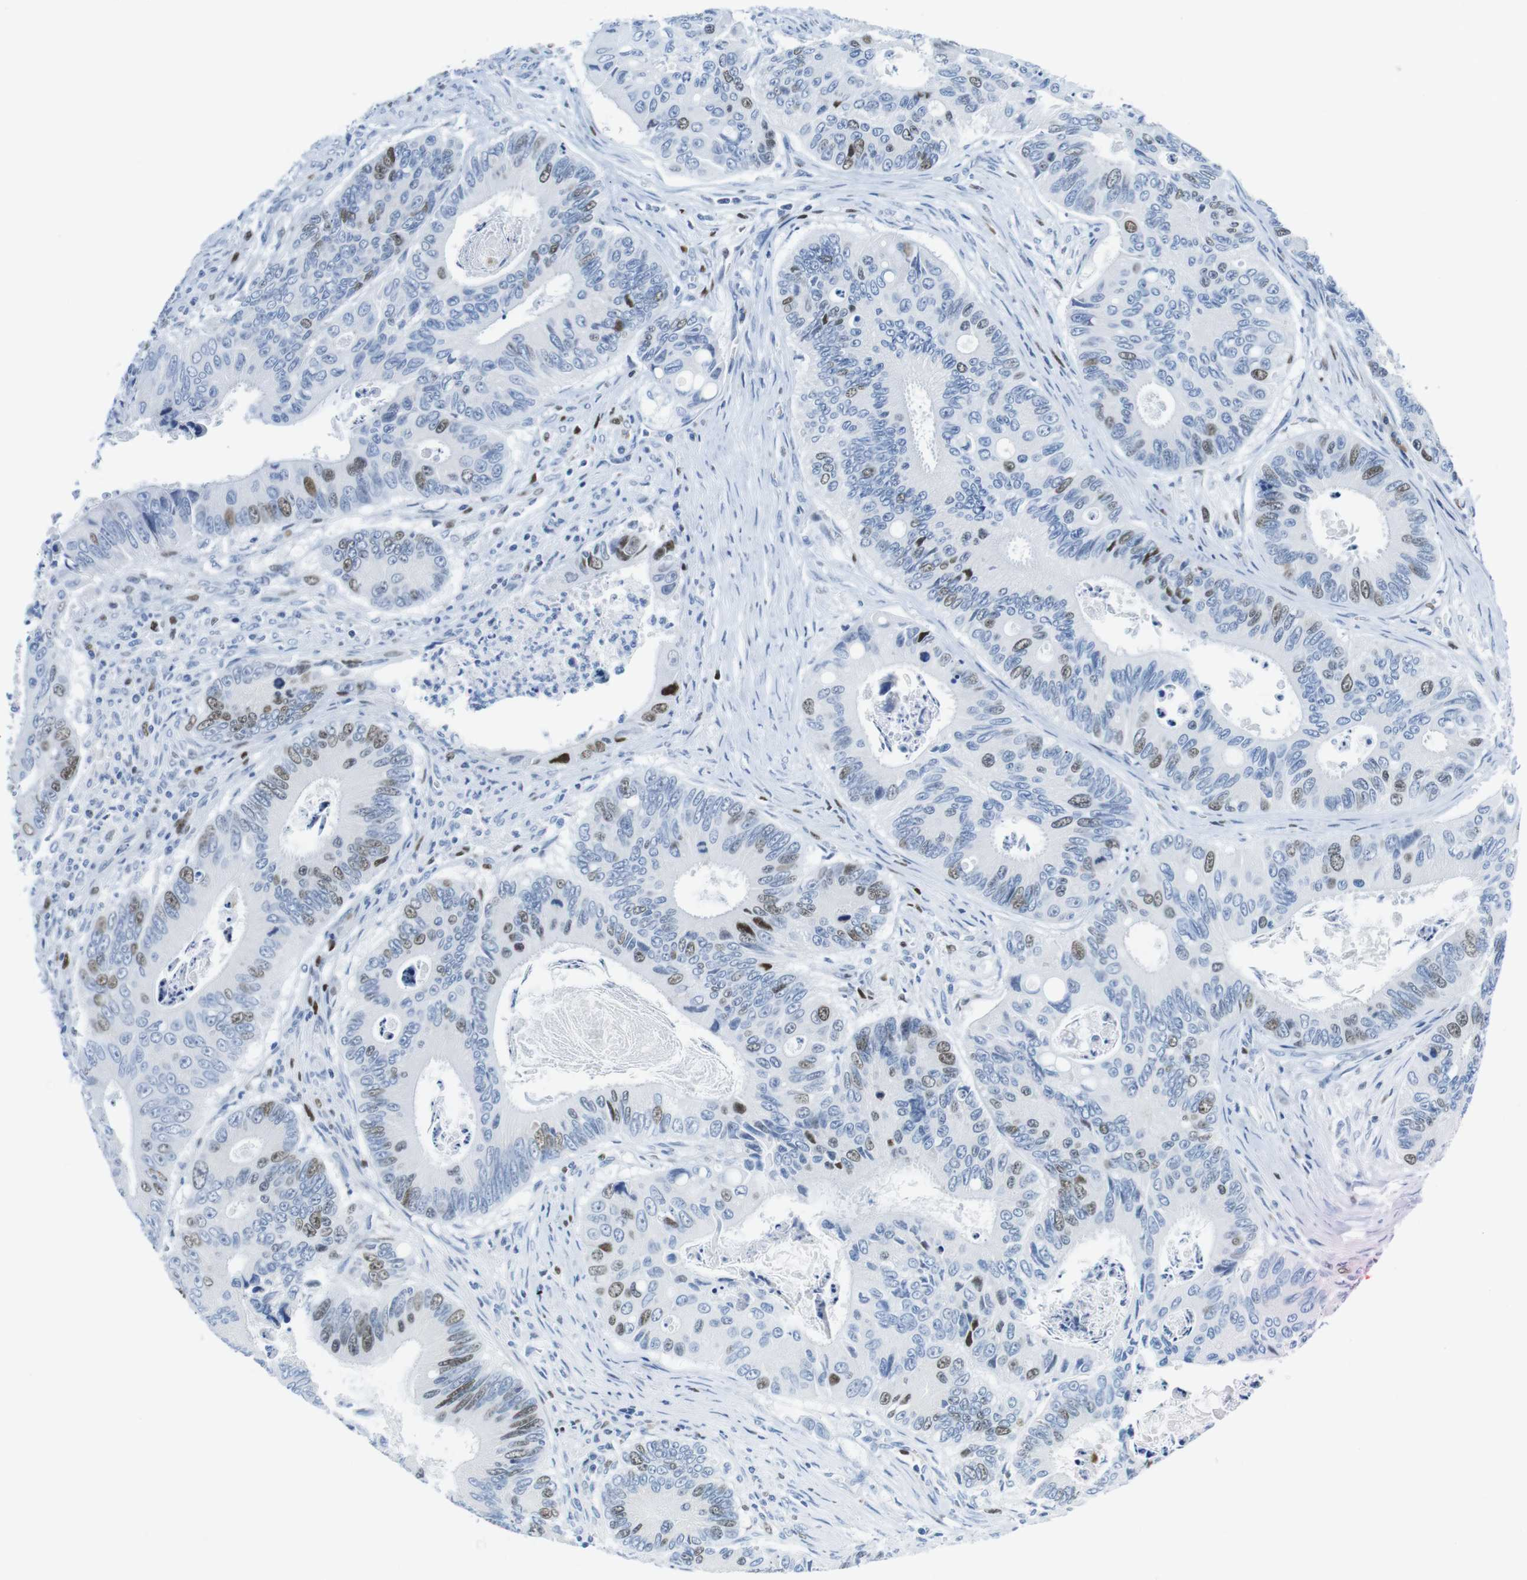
{"staining": {"intensity": "moderate", "quantity": "<25%", "location": "nuclear"}, "tissue": "colorectal cancer", "cell_type": "Tumor cells", "image_type": "cancer", "snomed": [{"axis": "morphology", "description": "Inflammation, NOS"}, {"axis": "morphology", "description": "Adenocarcinoma, NOS"}, {"axis": "topography", "description": "Colon"}], "caption": "Colorectal adenocarcinoma stained with immunohistochemistry (IHC) shows moderate nuclear positivity in about <25% of tumor cells. Using DAB (brown) and hematoxylin (blue) stains, captured at high magnification using brightfield microscopy.", "gene": "CHAF1A", "patient": {"sex": "male", "age": 72}}